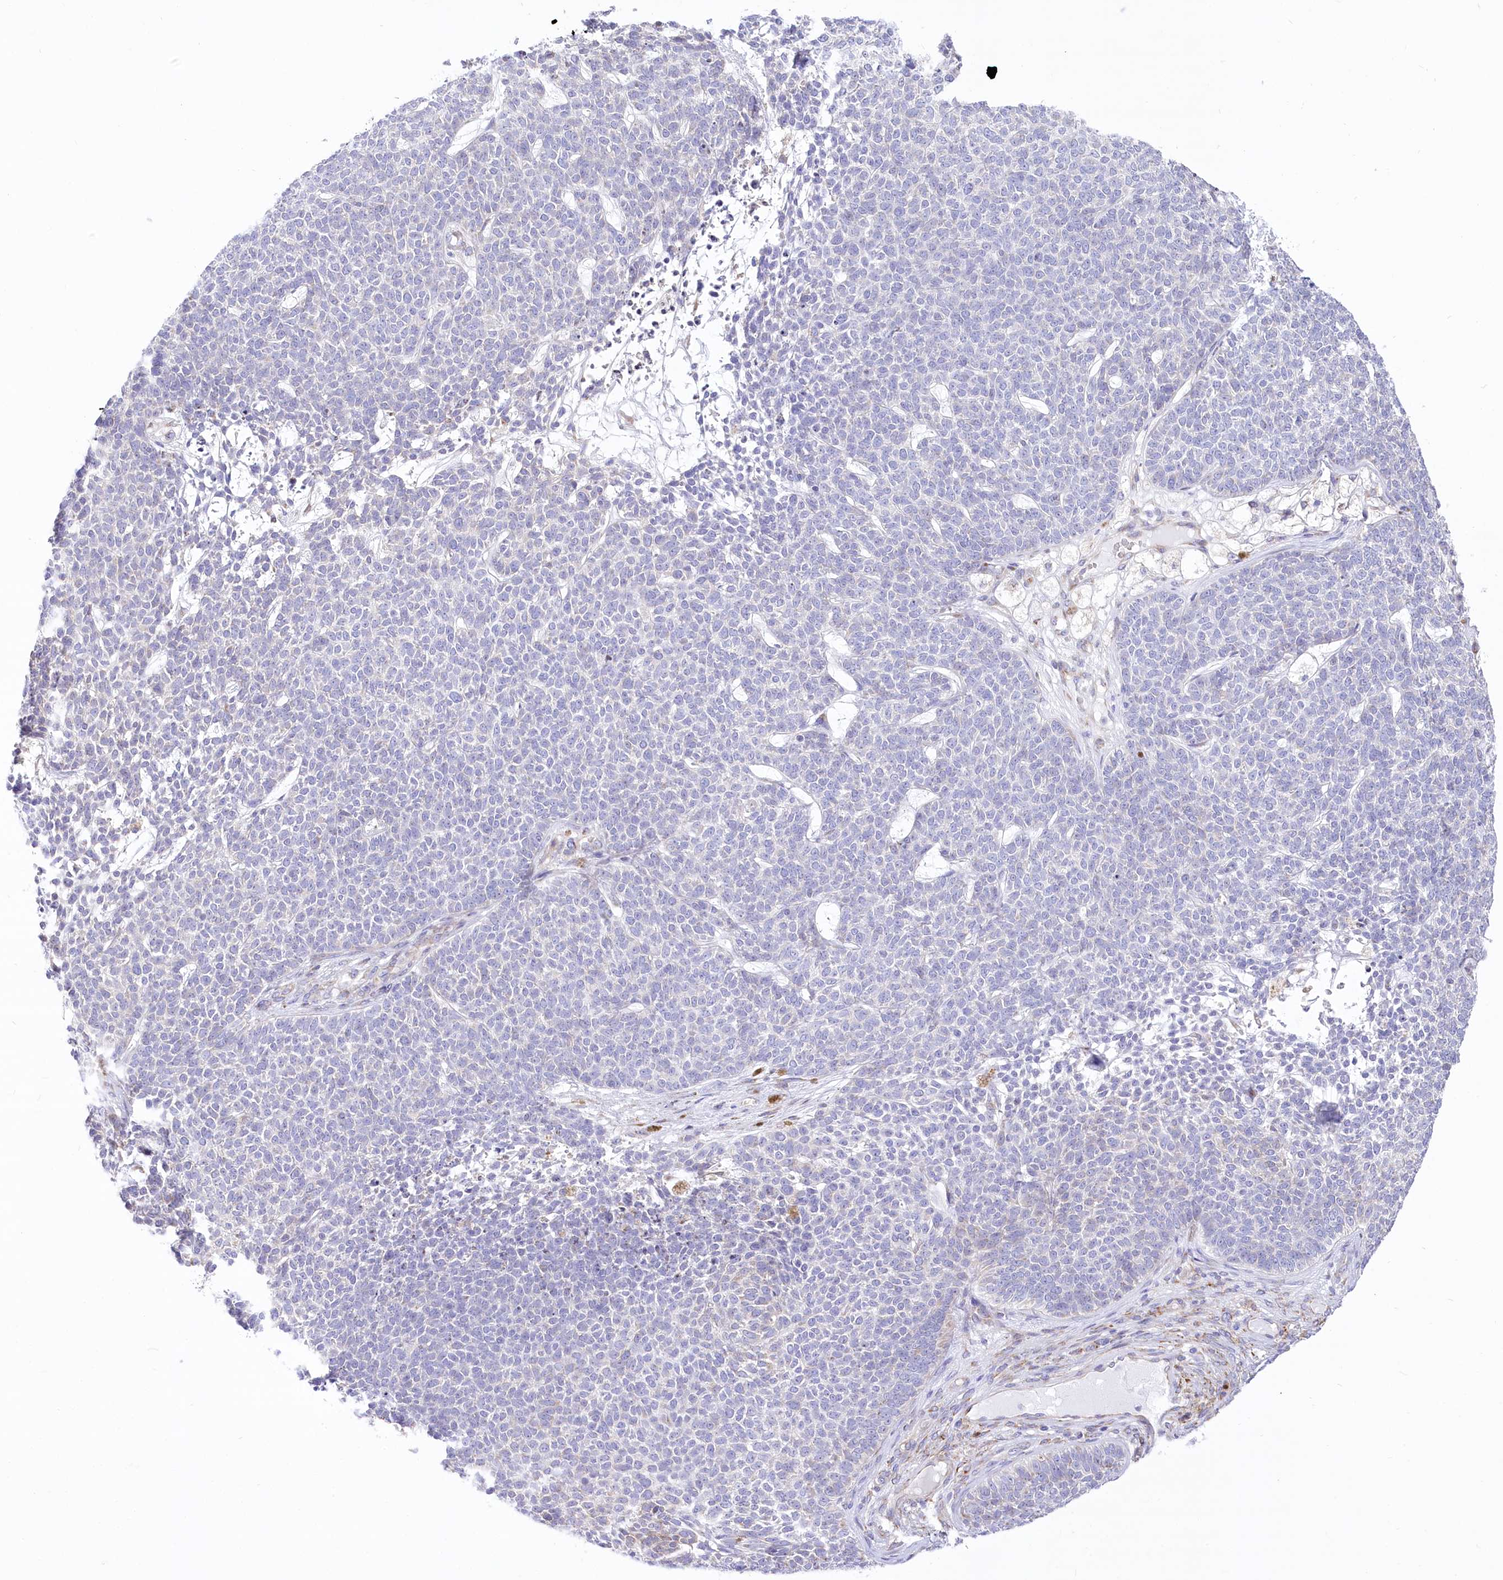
{"staining": {"intensity": "negative", "quantity": "none", "location": "none"}, "tissue": "skin cancer", "cell_type": "Tumor cells", "image_type": "cancer", "snomed": [{"axis": "morphology", "description": "Basal cell carcinoma"}, {"axis": "topography", "description": "Skin"}], "caption": "An image of human skin basal cell carcinoma is negative for staining in tumor cells.", "gene": "STT3B", "patient": {"sex": "female", "age": 84}}